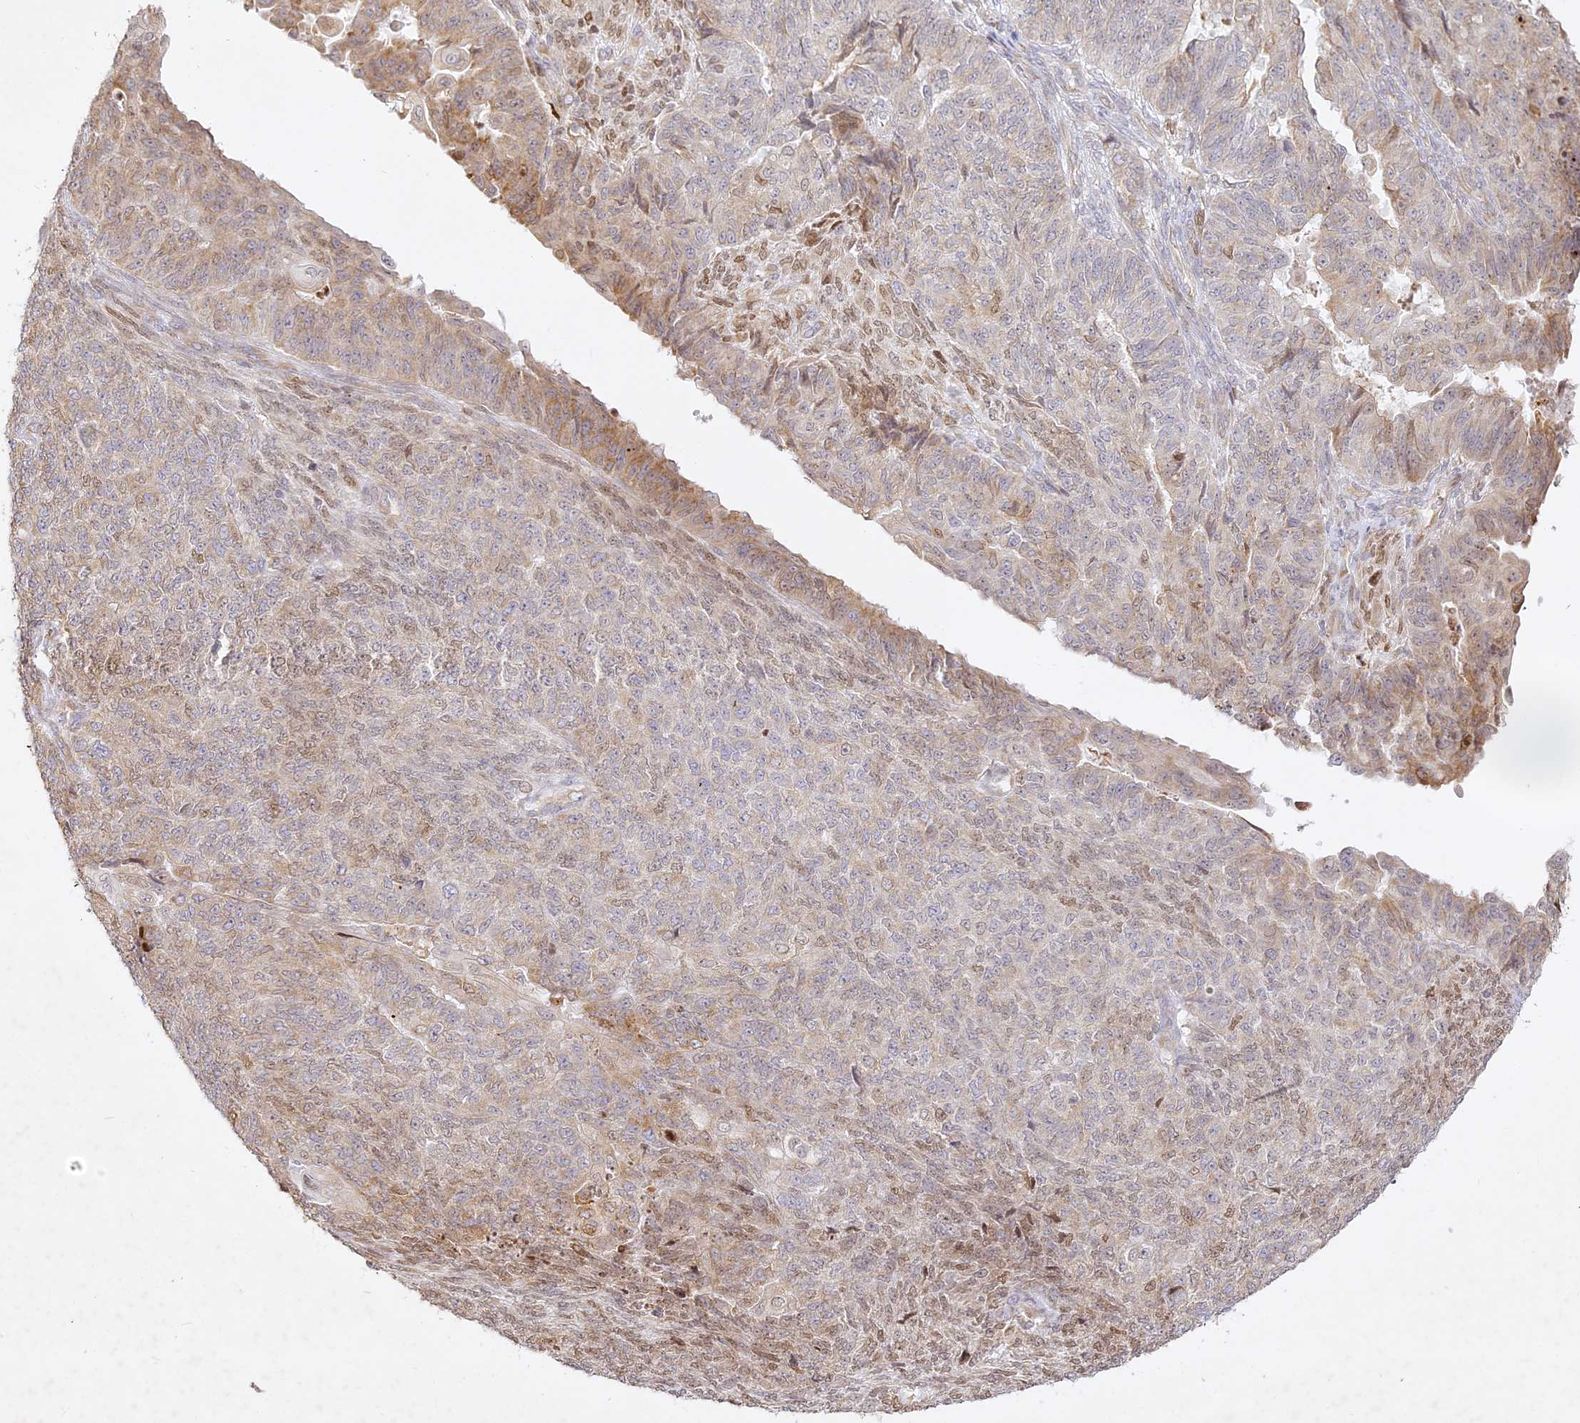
{"staining": {"intensity": "moderate", "quantity": "<25%", "location": "cytoplasmic/membranous,nuclear"}, "tissue": "endometrial cancer", "cell_type": "Tumor cells", "image_type": "cancer", "snomed": [{"axis": "morphology", "description": "Adenocarcinoma, NOS"}, {"axis": "topography", "description": "Endometrium"}], "caption": "Protein expression analysis of human endometrial cancer reveals moderate cytoplasmic/membranous and nuclear positivity in about <25% of tumor cells.", "gene": "SLC30A5", "patient": {"sex": "female", "age": 32}}